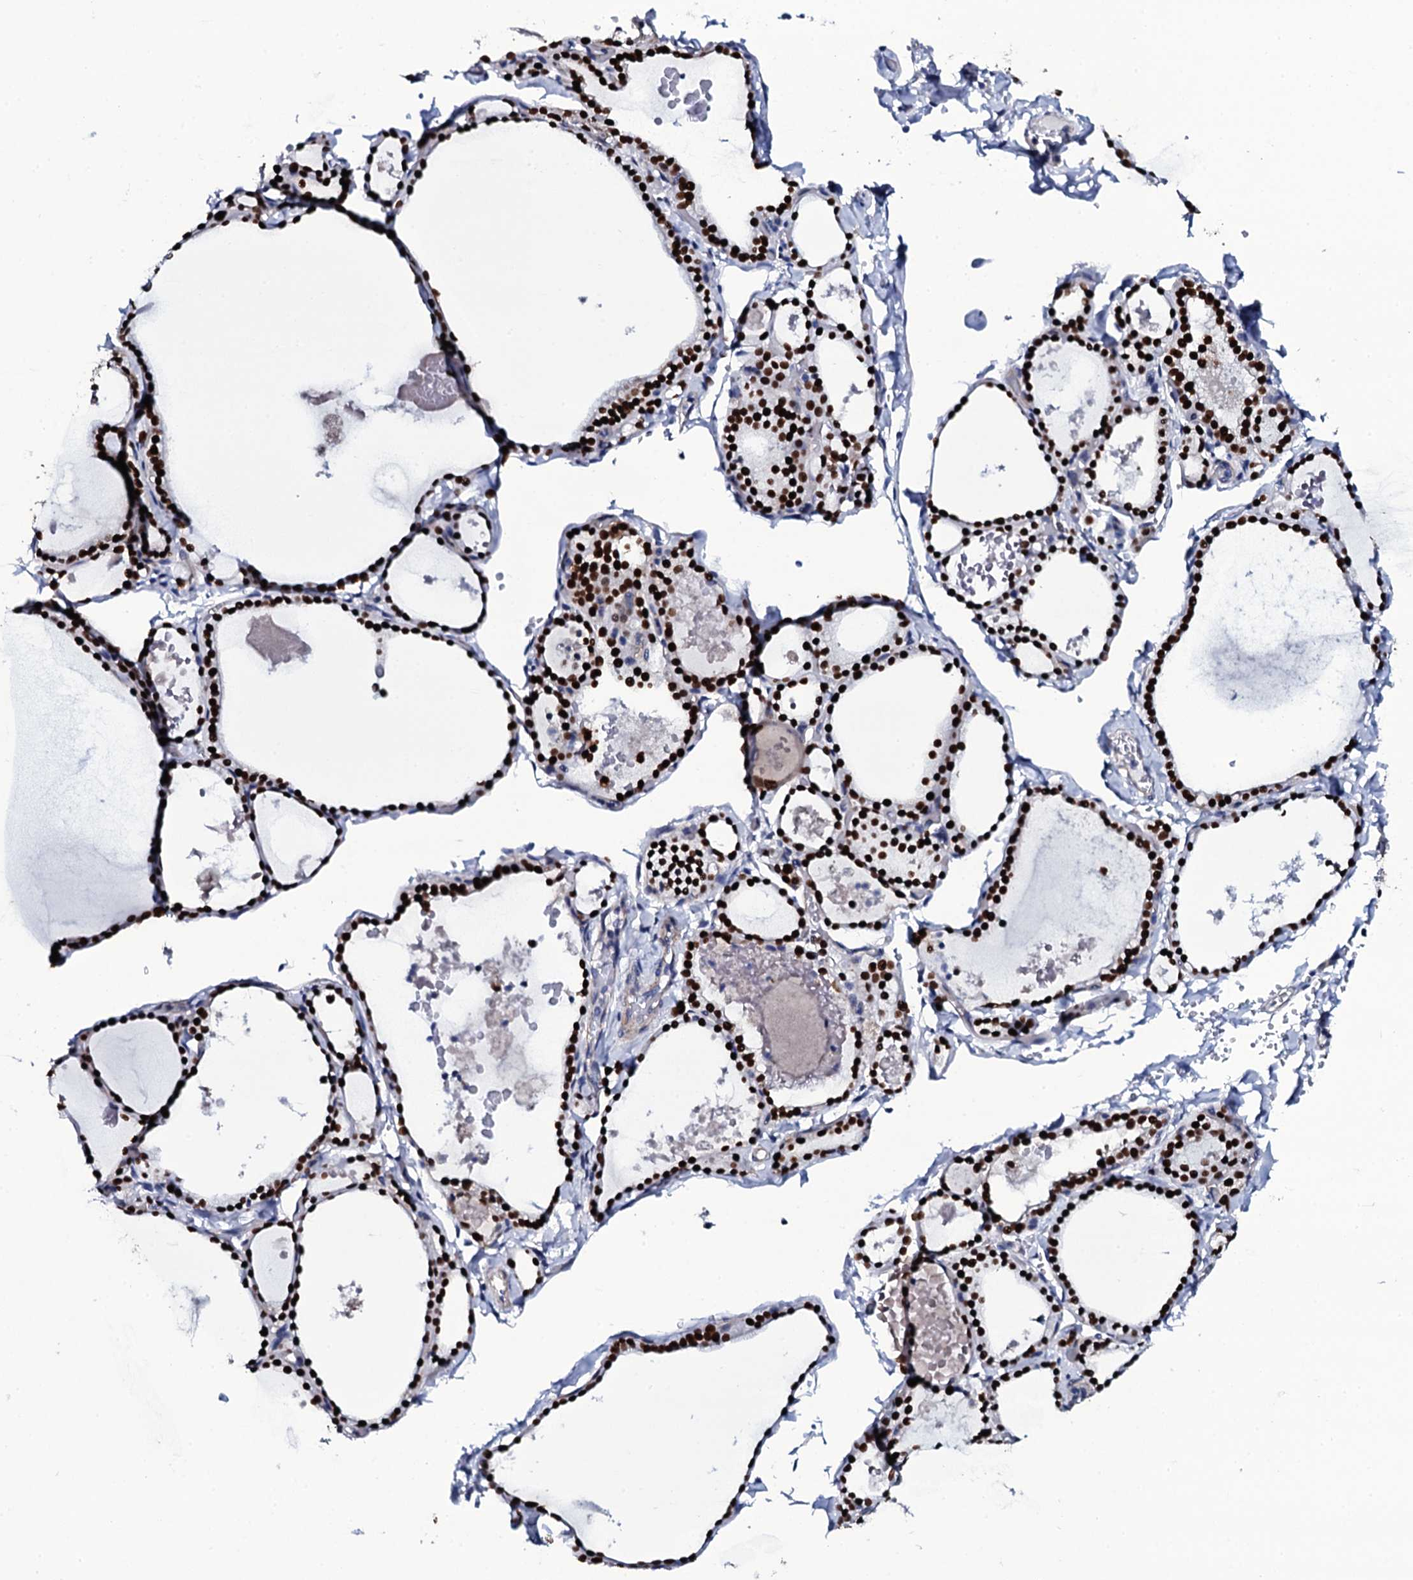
{"staining": {"intensity": "strong", "quantity": ">75%", "location": "nuclear"}, "tissue": "thyroid gland", "cell_type": "Glandular cells", "image_type": "normal", "snomed": [{"axis": "morphology", "description": "Normal tissue, NOS"}, {"axis": "topography", "description": "Thyroid gland"}], "caption": "Immunohistochemistry (IHC) (DAB) staining of benign human thyroid gland displays strong nuclear protein expression in about >75% of glandular cells.", "gene": "NPM2", "patient": {"sex": "male", "age": 56}}